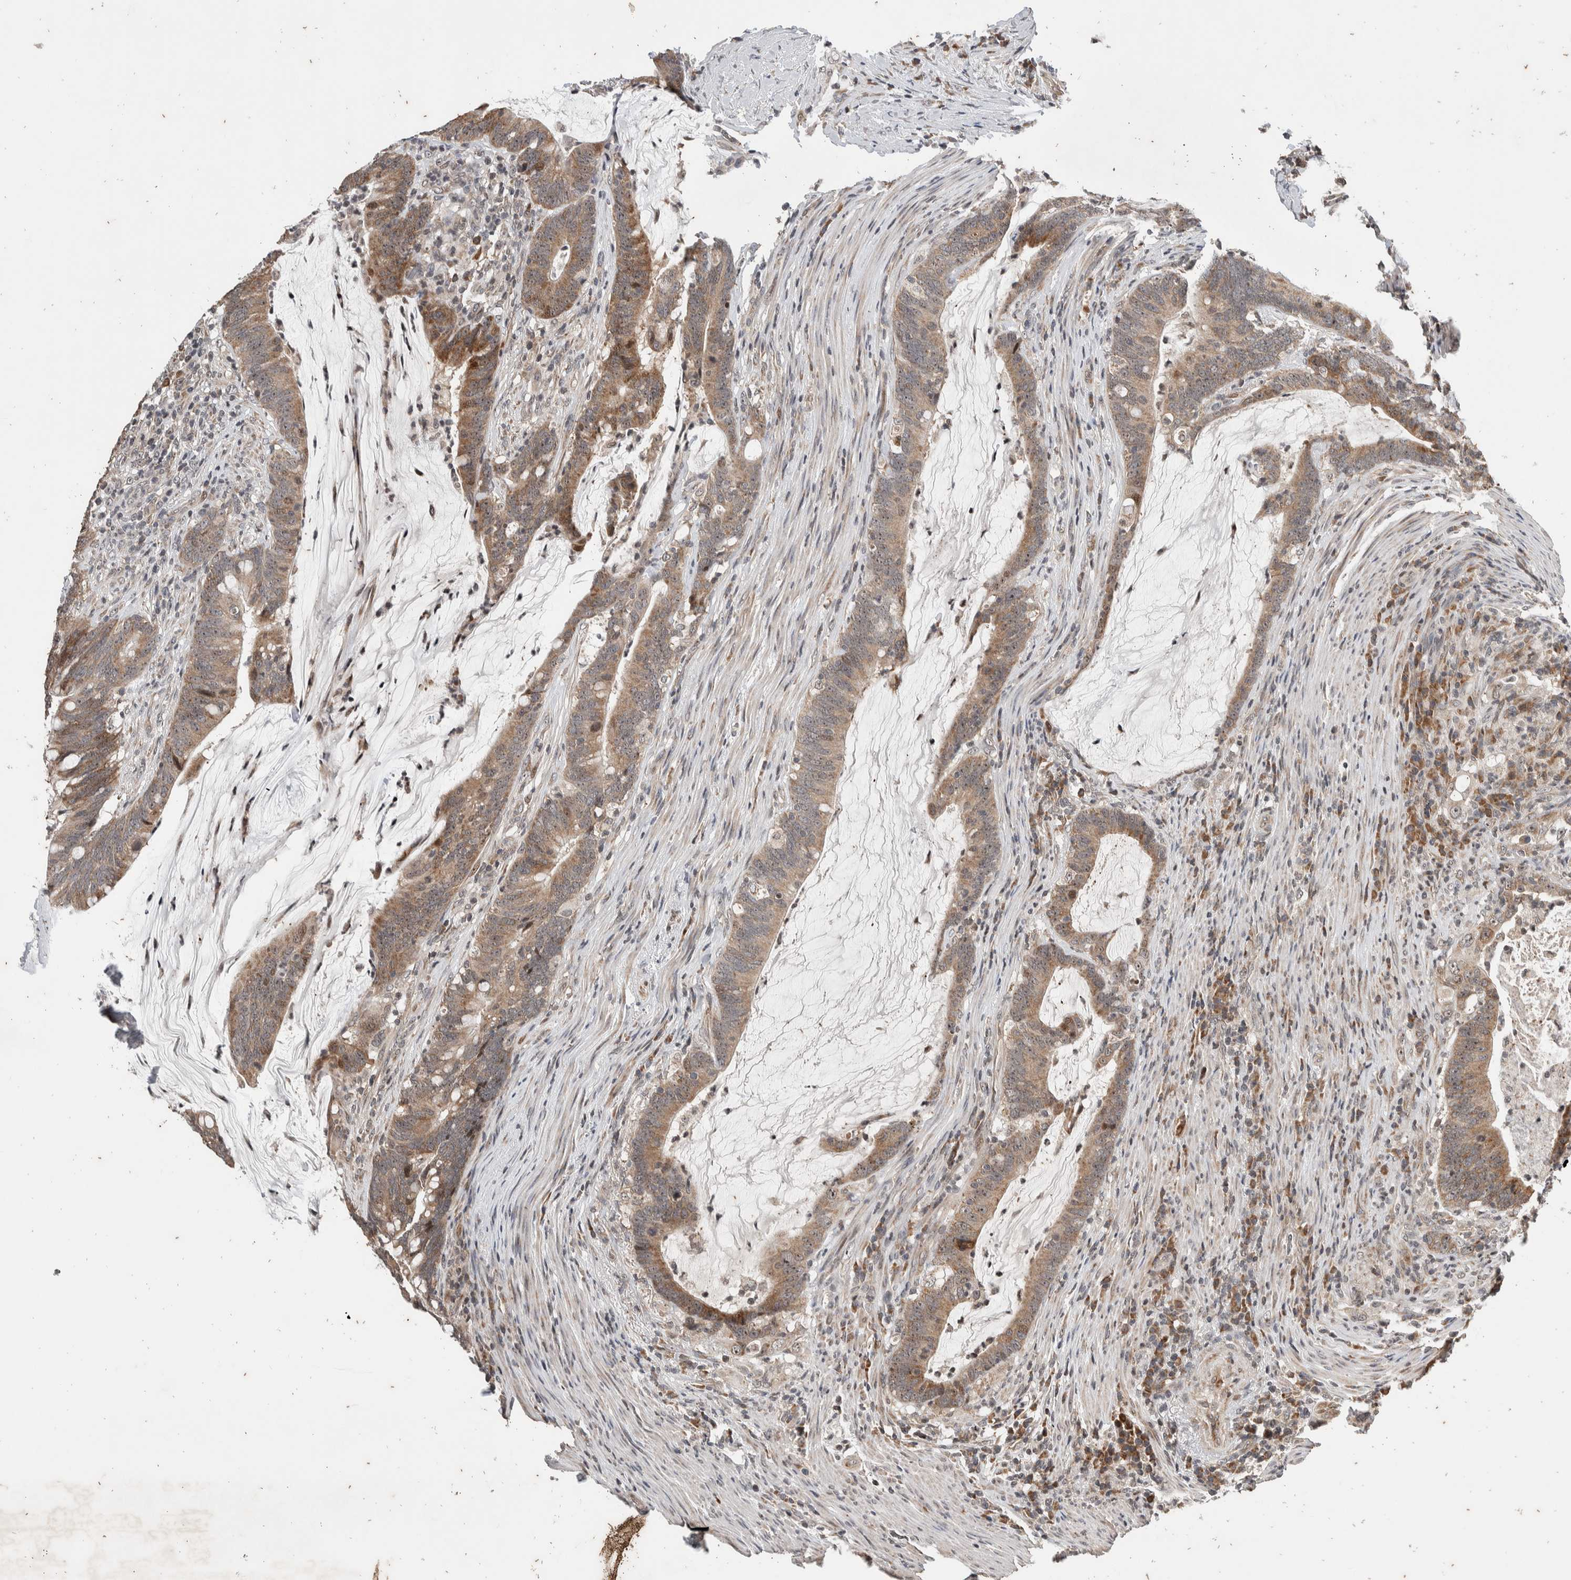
{"staining": {"intensity": "weak", "quantity": ">75%", "location": "cytoplasmic/membranous"}, "tissue": "colorectal cancer", "cell_type": "Tumor cells", "image_type": "cancer", "snomed": [{"axis": "morphology", "description": "Adenocarcinoma, NOS"}, {"axis": "topography", "description": "Colon"}], "caption": "Colorectal cancer tissue reveals weak cytoplasmic/membranous staining in about >75% of tumor cells, visualized by immunohistochemistry.", "gene": "ATXN7L1", "patient": {"sex": "female", "age": 66}}